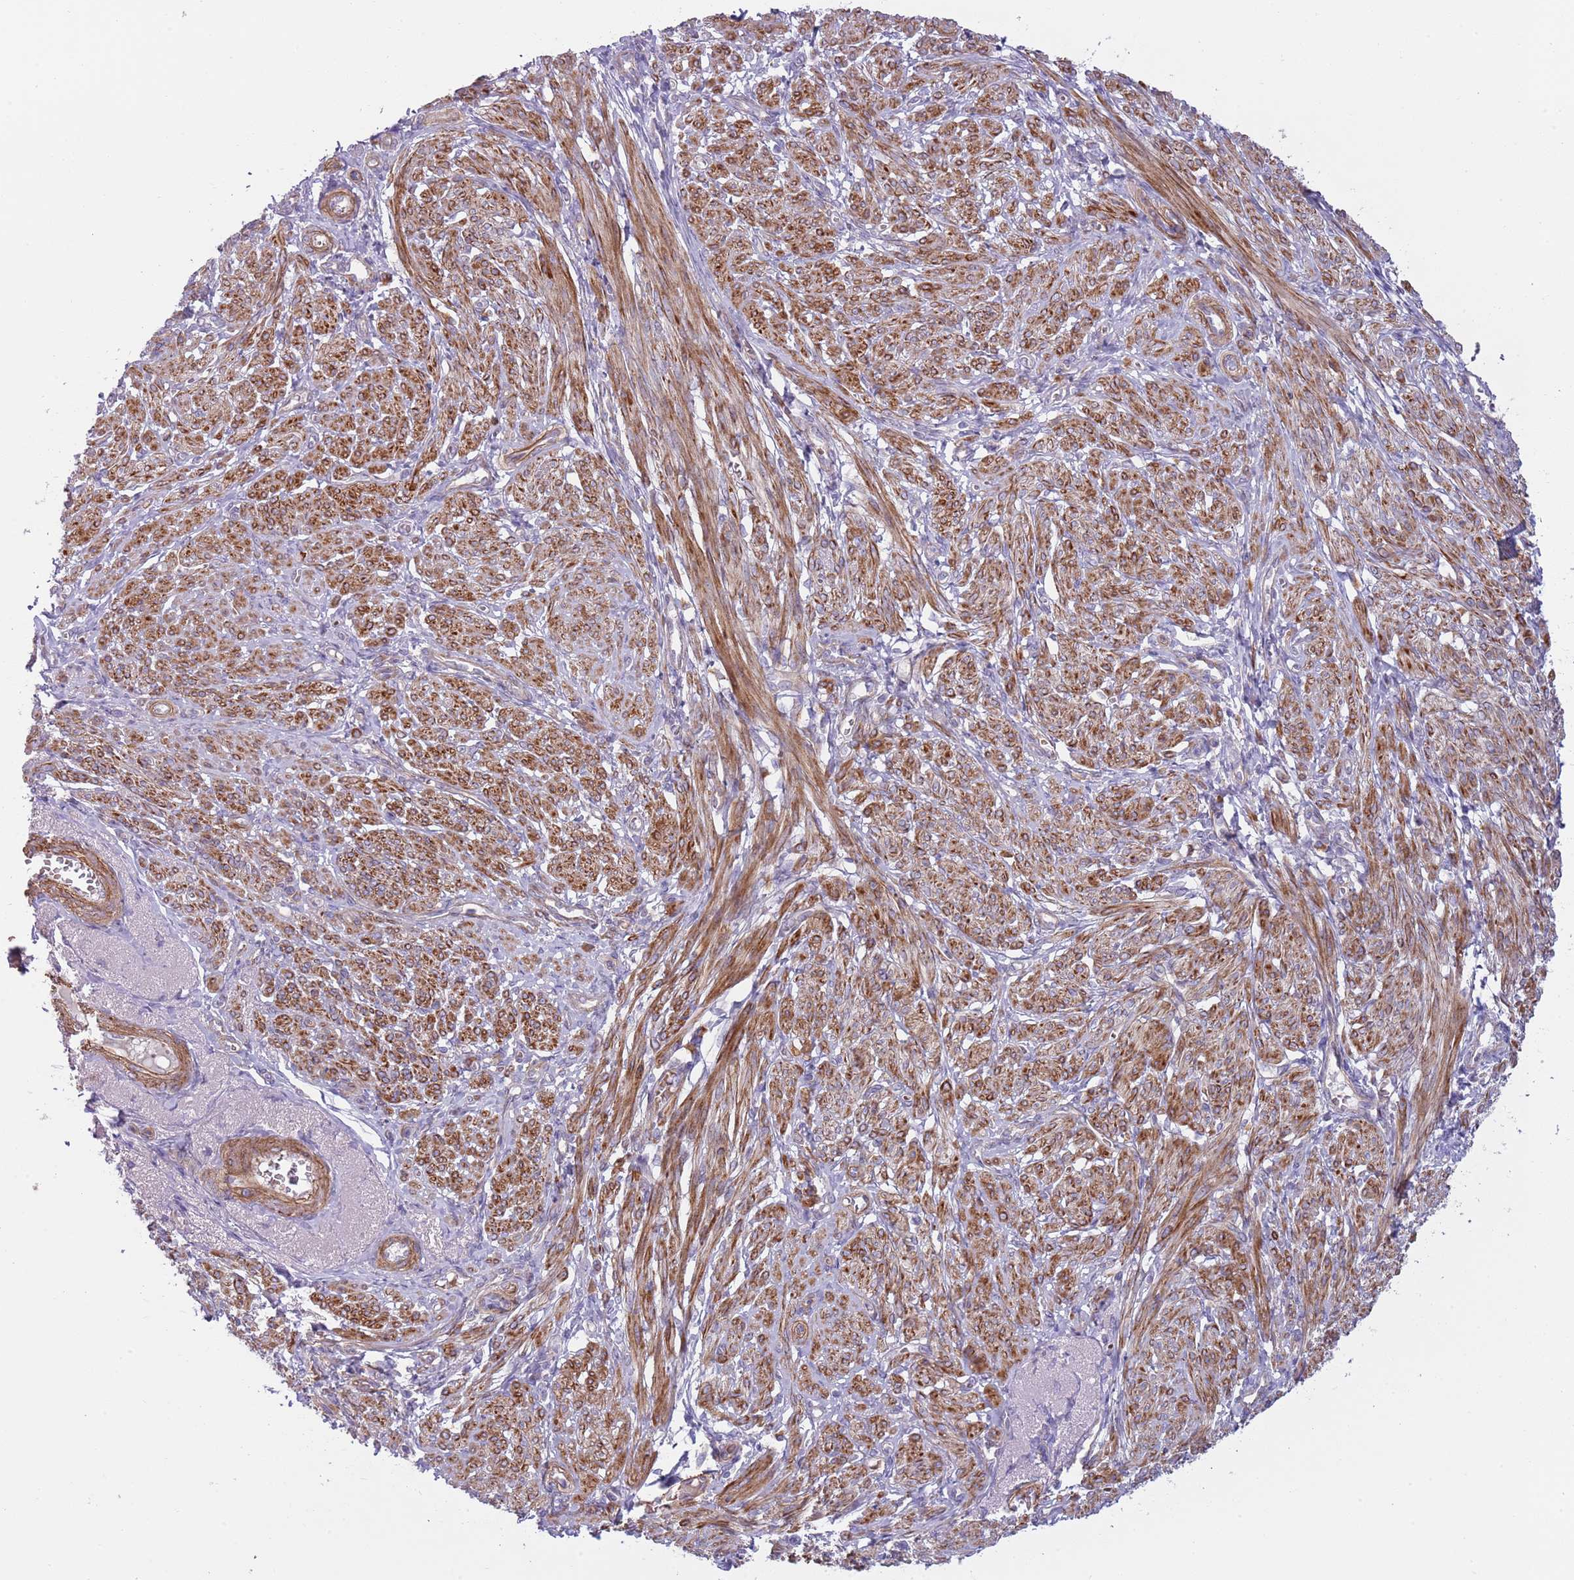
{"staining": {"intensity": "moderate", "quantity": "25%-75%", "location": "cytoplasmic/membranous"}, "tissue": "smooth muscle", "cell_type": "Smooth muscle cells", "image_type": "normal", "snomed": [{"axis": "morphology", "description": "Normal tissue, NOS"}, {"axis": "topography", "description": "Smooth muscle"}], "caption": "Unremarkable smooth muscle shows moderate cytoplasmic/membranous positivity in approximately 25%-75% of smooth muscle cells.", "gene": "TINAGL1", "patient": {"sex": "female", "age": 39}}